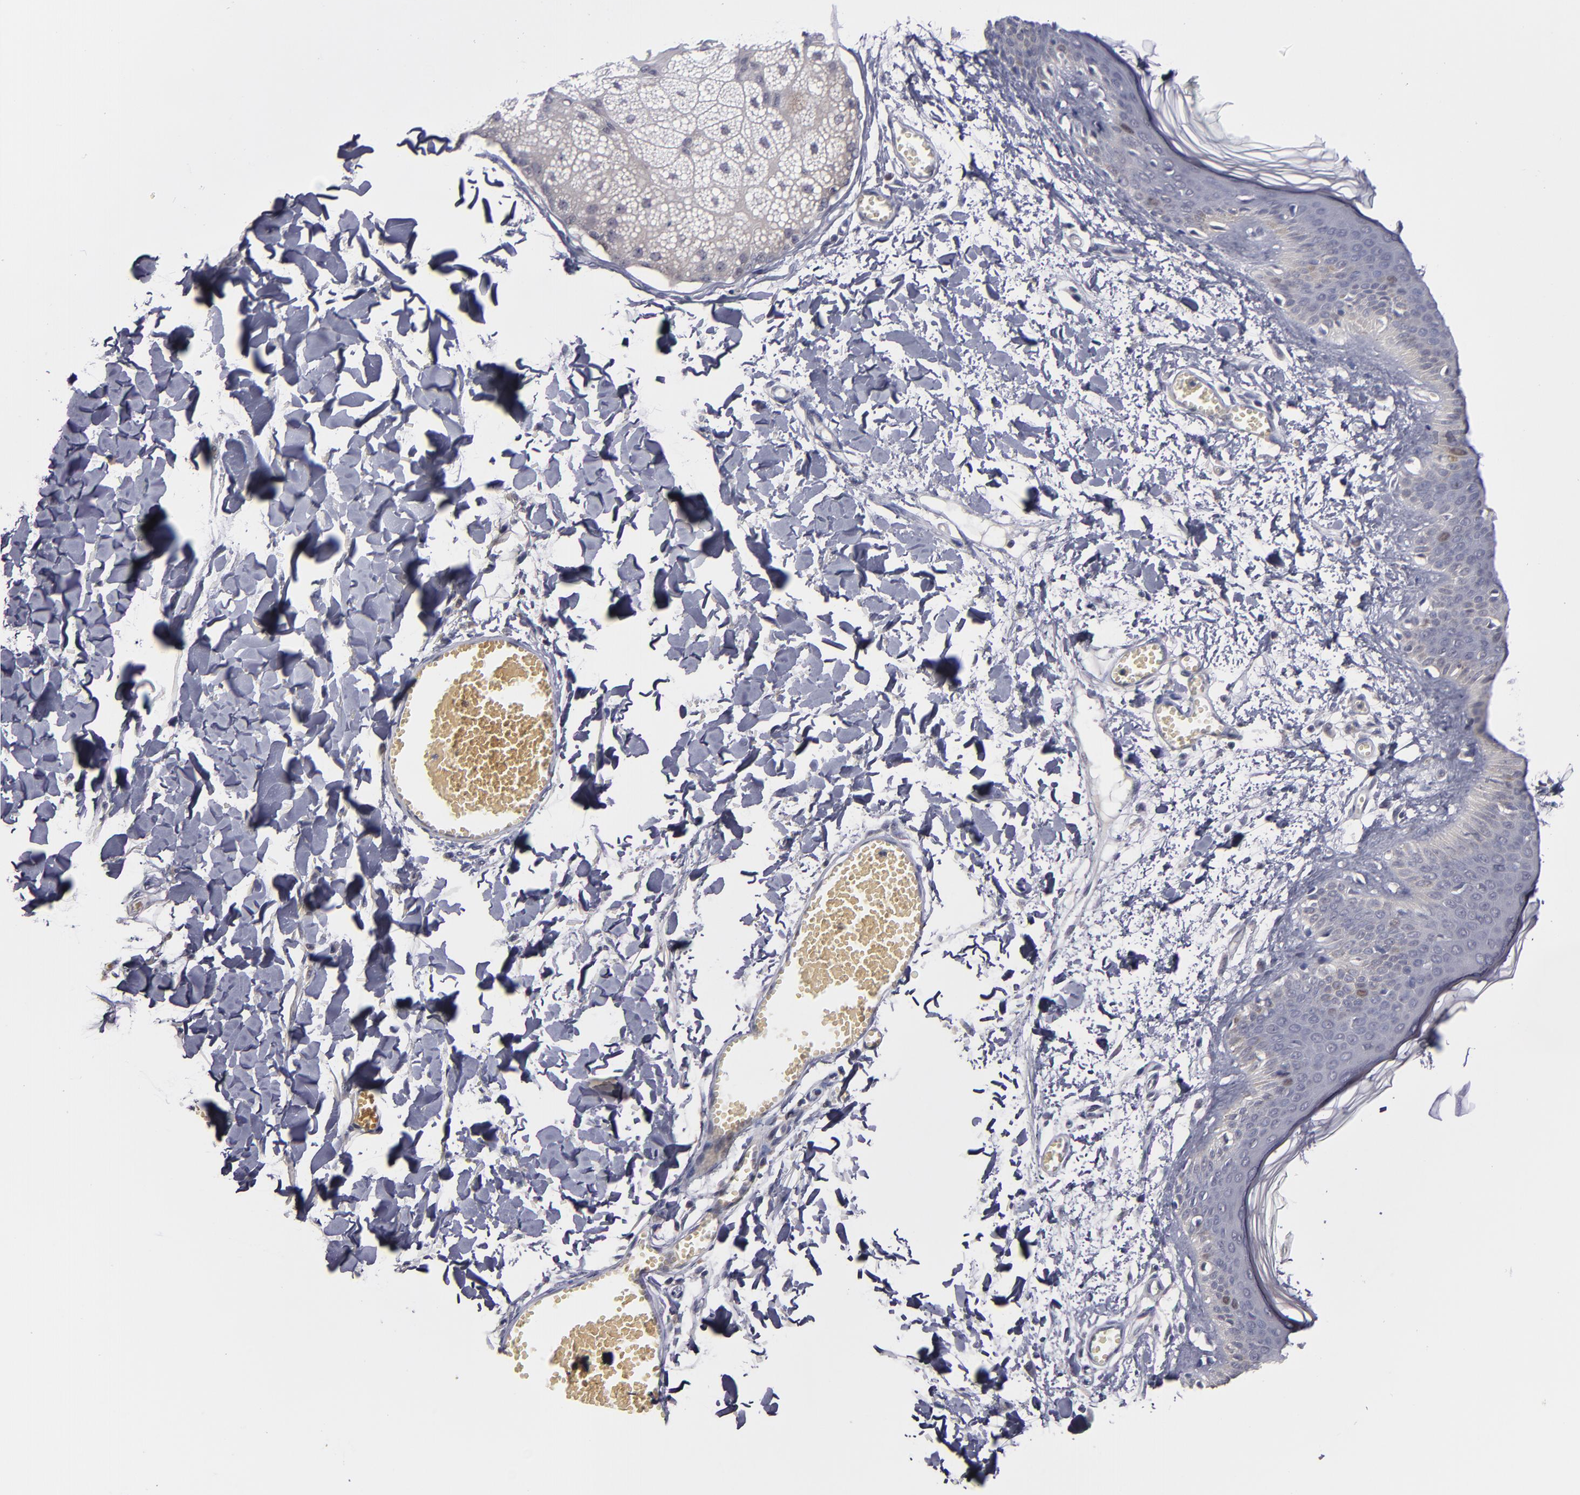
{"staining": {"intensity": "negative", "quantity": "none", "location": "none"}, "tissue": "skin", "cell_type": "Fibroblasts", "image_type": "normal", "snomed": [{"axis": "morphology", "description": "Normal tissue, NOS"}, {"axis": "morphology", "description": "Sarcoma, NOS"}, {"axis": "topography", "description": "Skin"}, {"axis": "topography", "description": "Soft tissue"}], "caption": "DAB immunohistochemical staining of unremarkable human skin demonstrates no significant expression in fibroblasts. Nuclei are stained in blue.", "gene": "CDC7", "patient": {"sex": "female", "age": 51}}